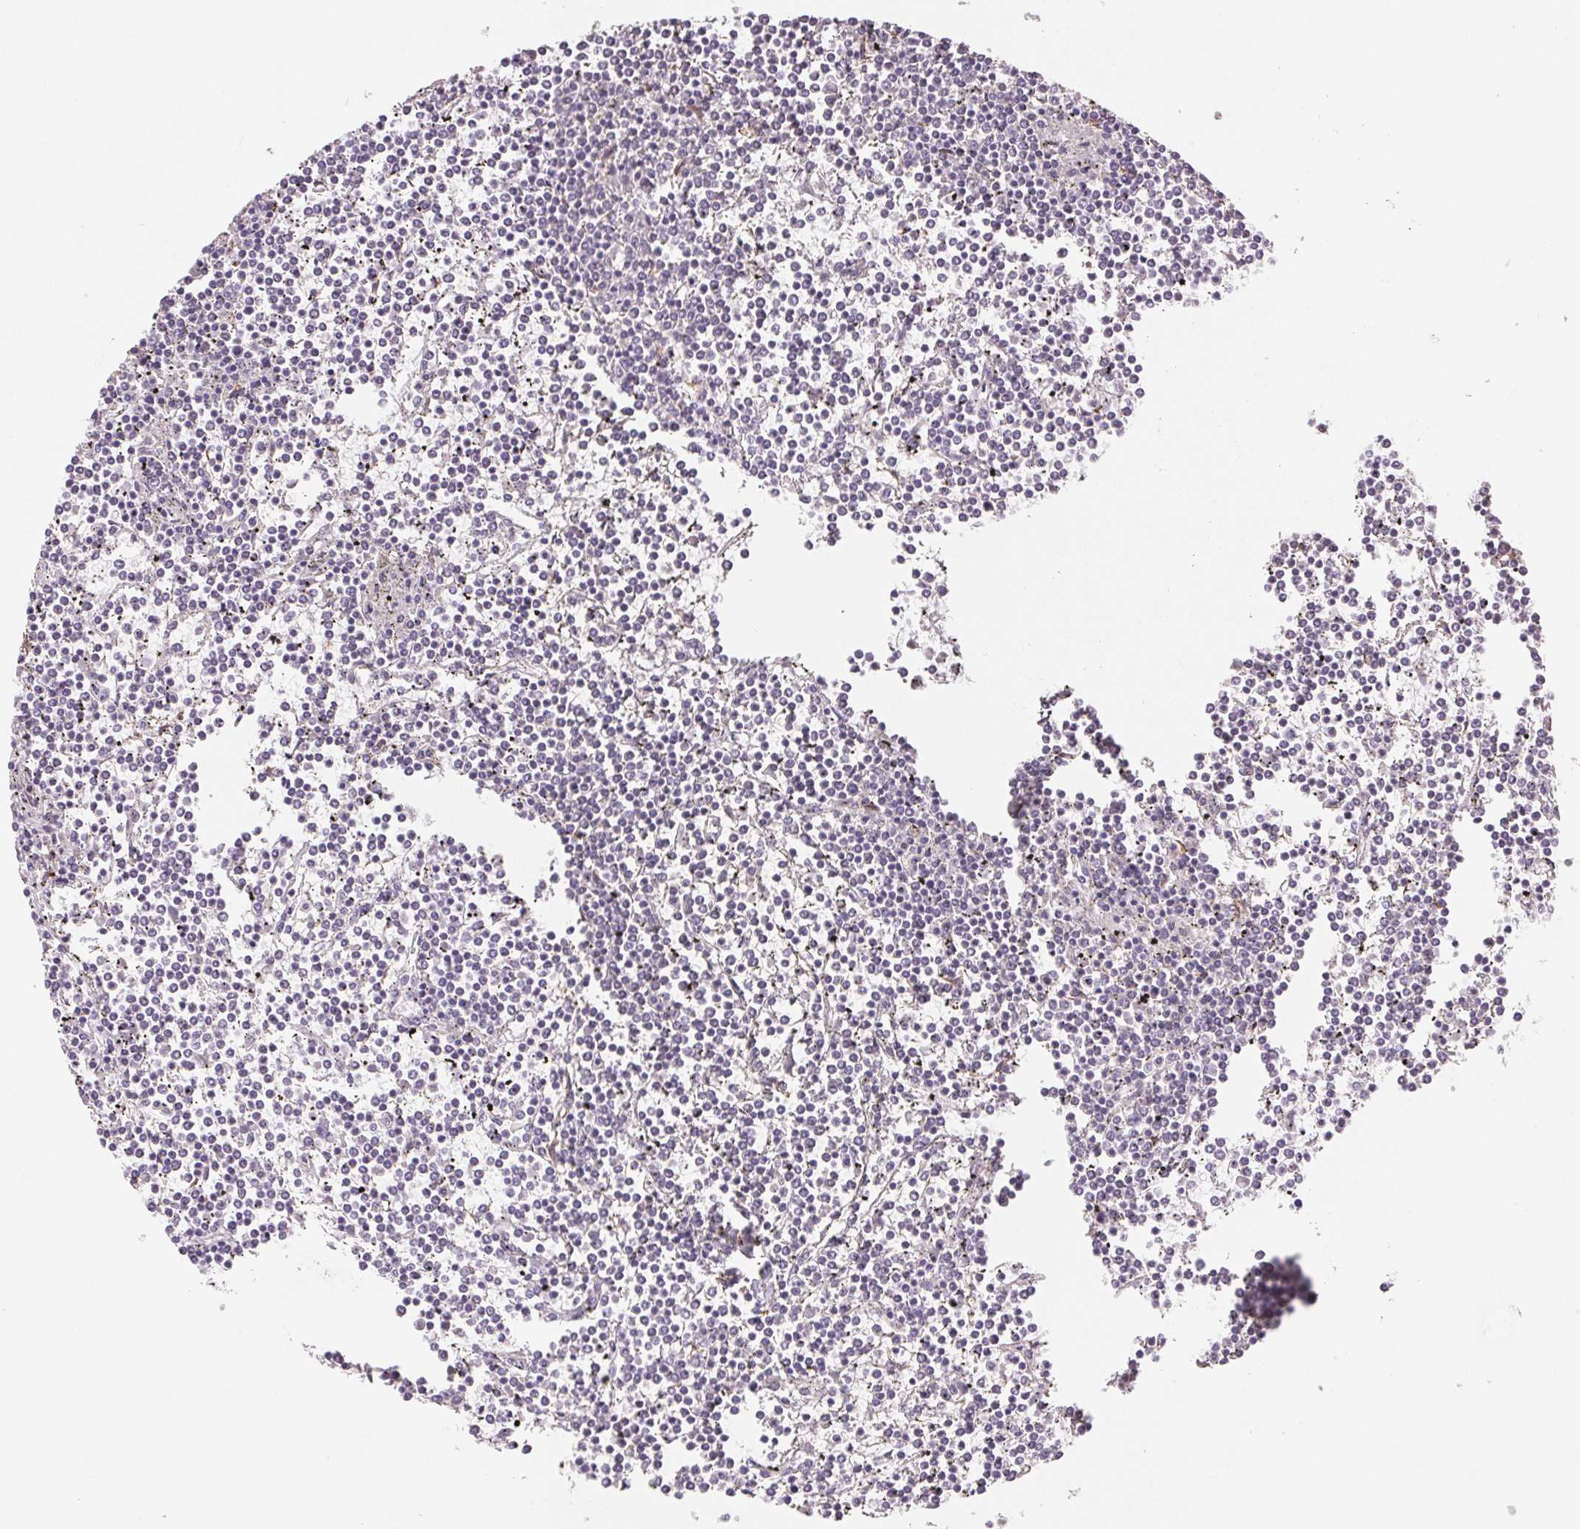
{"staining": {"intensity": "negative", "quantity": "none", "location": "none"}, "tissue": "lymphoma", "cell_type": "Tumor cells", "image_type": "cancer", "snomed": [{"axis": "morphology", "description": "Malignant lymphoma, non-Hodgkin's type, Low grade"}, {"axis": "topography", "description": "Spleen"}], "caption": "Human low-grade malignant lymphoma, non-Hodgkin's type stained for a protein using IHC shows no positivity in tumor cells.", "gene": "FKBP10", "patient": {"sex": "female", "age": 19}}